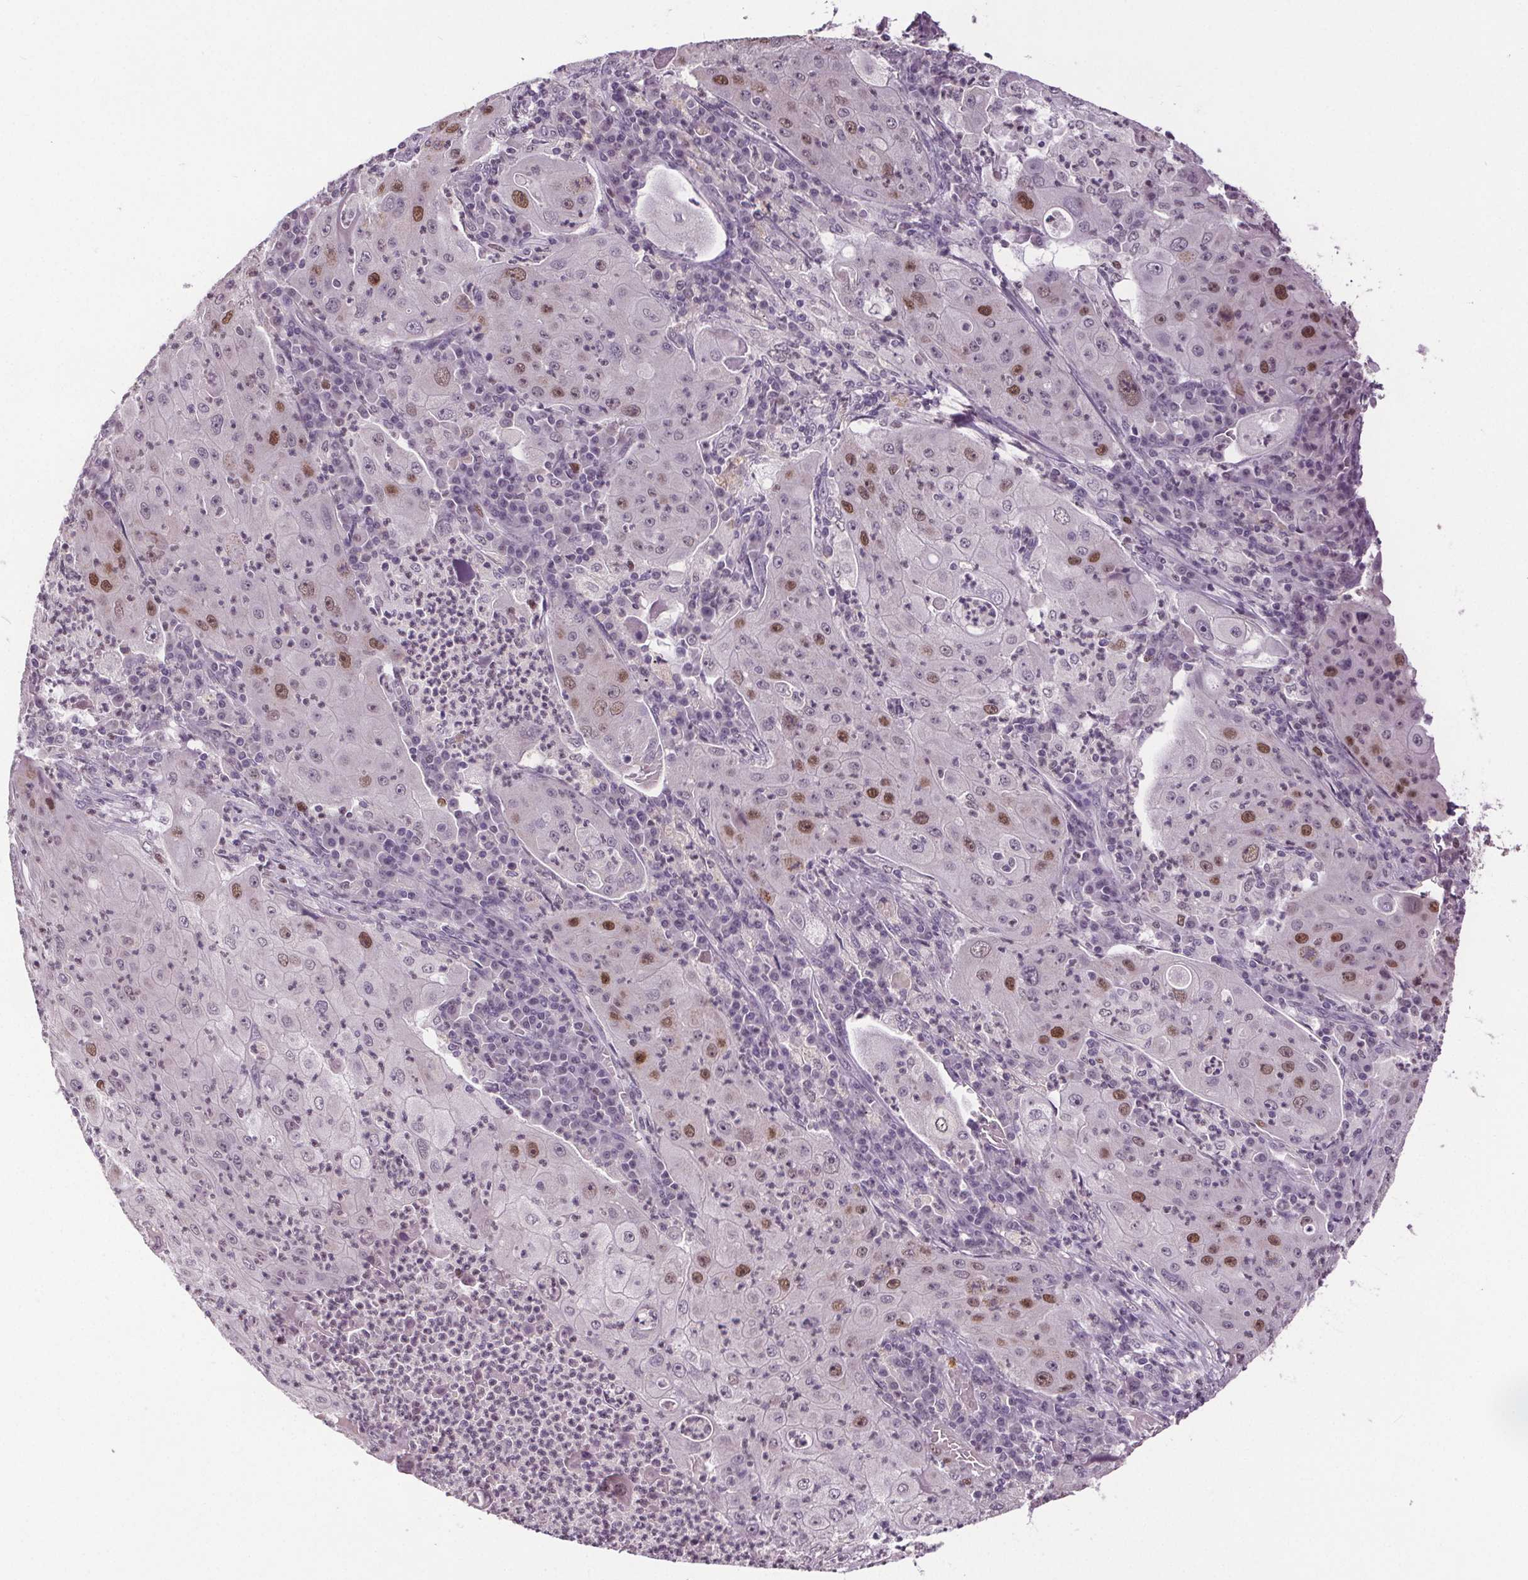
{"staining": {"intensity": "moderate", "quantity": "<25%", "location": "nuclear"}, "tissue": "lung cancer", "cell_type": "Tumor cells", "image_type": "cancer", "snomed": [{"axis": "morphology", "description": "Squamous cell carcinoma, NOS"}, {"axis": "topography", "description": "Lung"}], "caption": "Immunohistochemistry (DAB (3,3'-diaminobenzidine)) staining of lung cancer (squamous cell carcinoma) demonstrates moderate nuclear protein staining in approximately <25% of tumor cells.", "gene": "CENPF", "patient": {"sex": "female", "age": 59}}